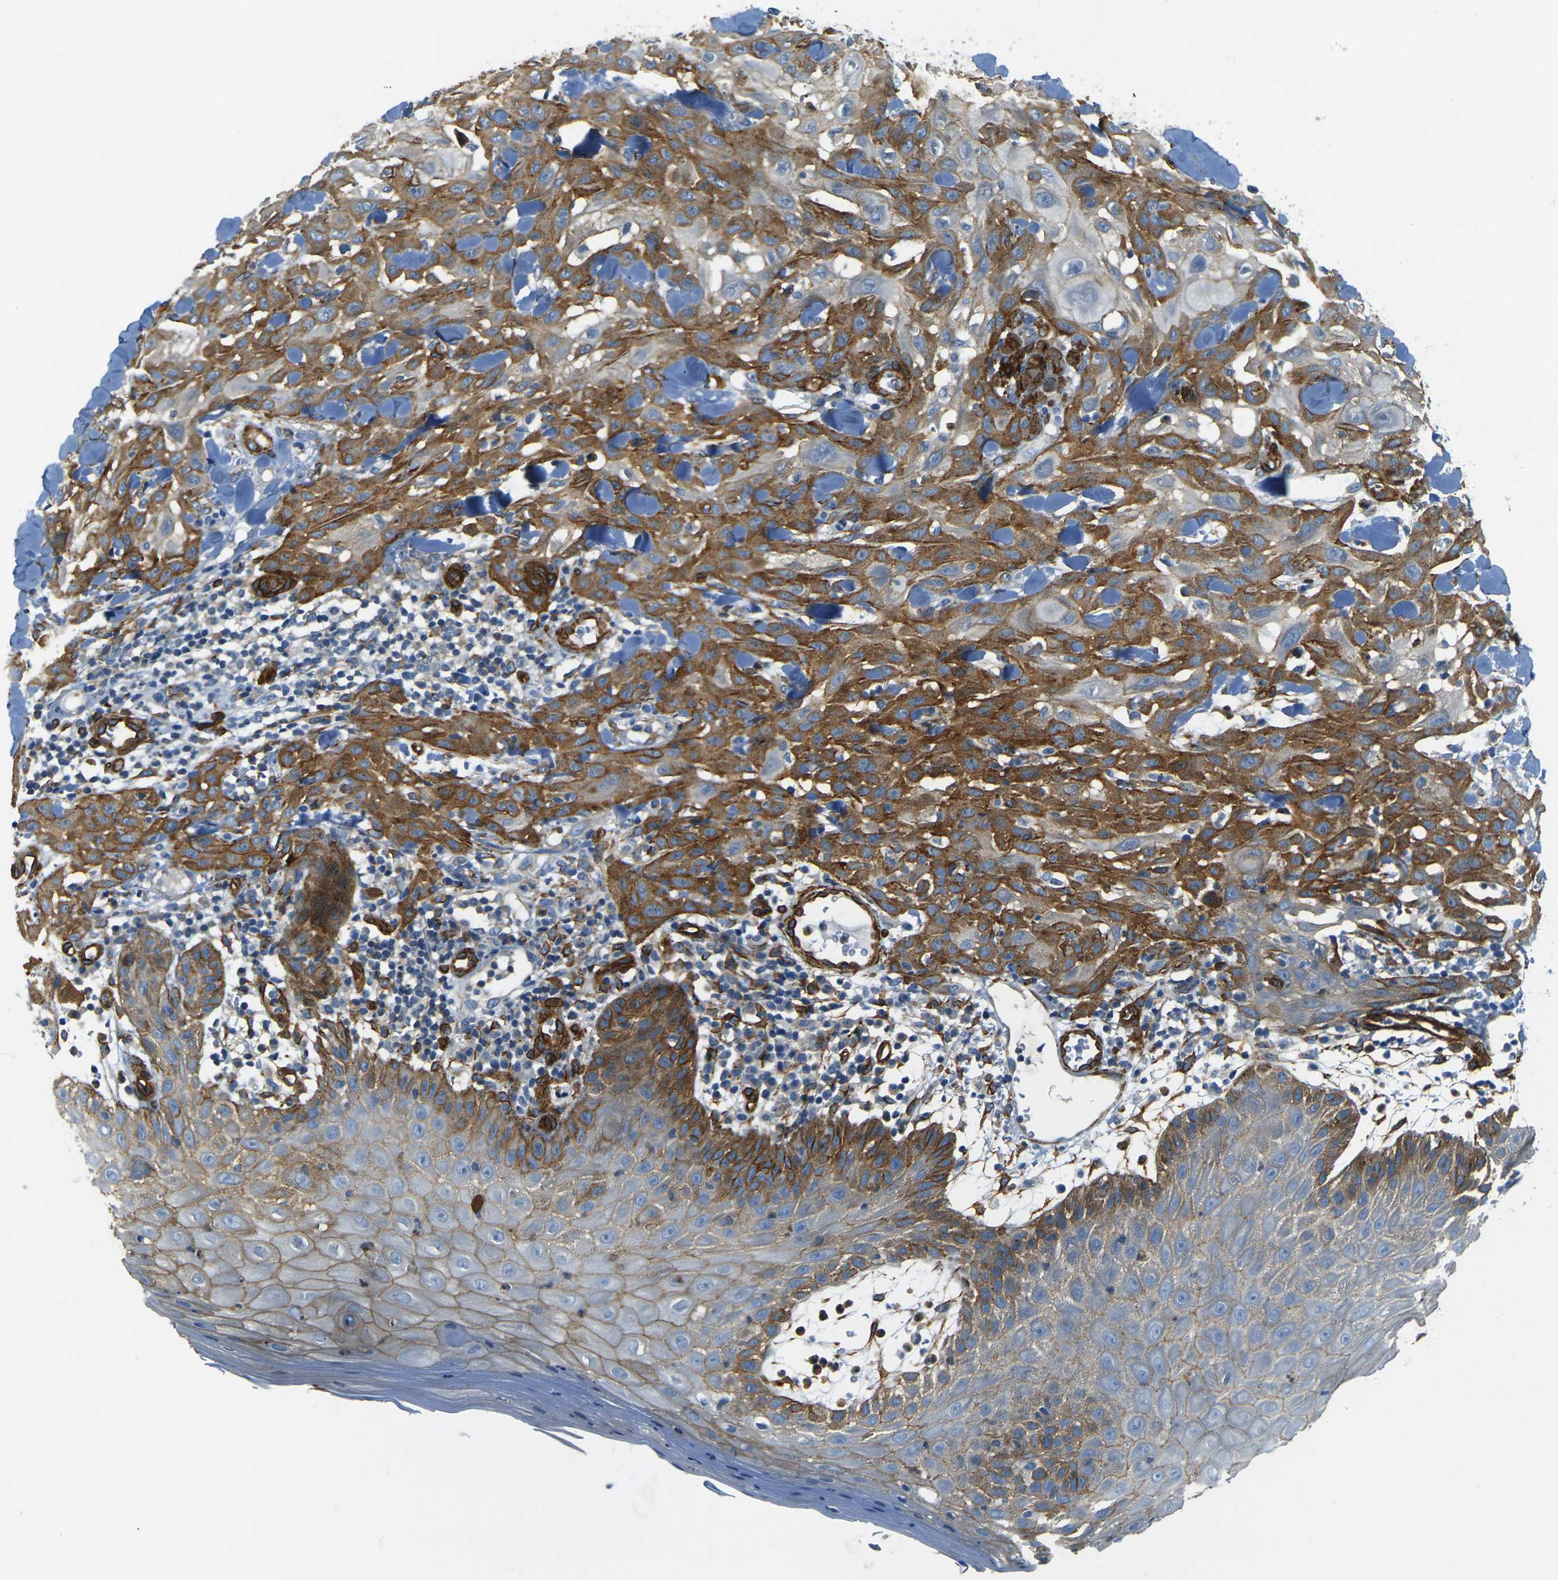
{"staining": {"intensity": "moderate", "quantity": ">75%", "location": "cytoplasmic/membranous"}, "tissue": "skin cancer", "cell_type": "Tumor cells", "image_type": "cancer", "snomed": [{"axis": "morphology", "description": "Squamous cell carcinoma, NOS"}, {"axis": "topography", "description": "Skin"}], "caption": "Immunohistochemistry staining of skin cancer (squamous cell carcinoma), which displays medium levels of moderate cytoplasmic/membranous positivity in about >75% of tumor cells indicating moderate cytoplasmic/membranous protein expression. The staining was performed using DAB (3,3'-diaminobenzidine) (brown) for protein detection and nuclei were counterstained in hematoxylin (blue).", "gene": "EPHA7", "patient": {"sex": "male", "age": 24}}